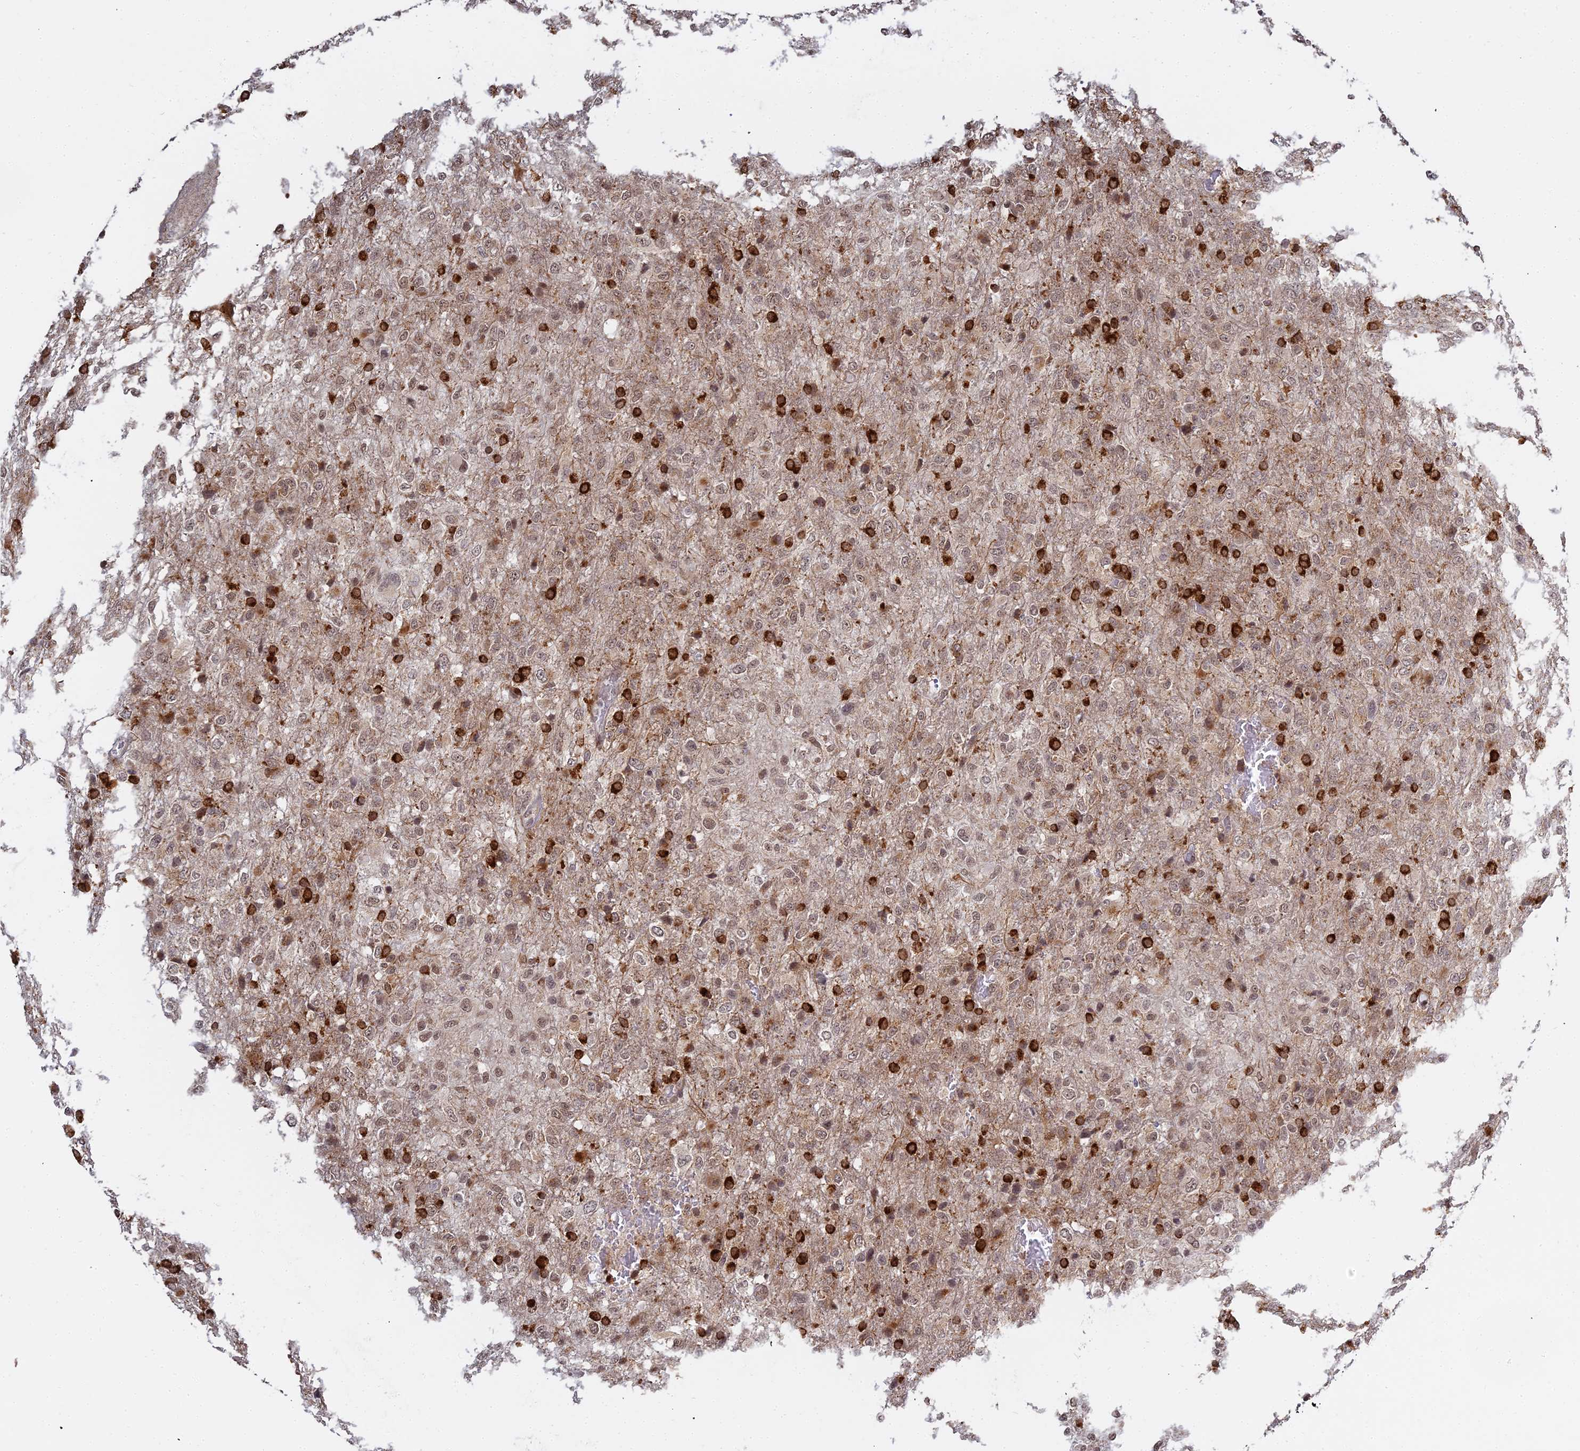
{"staining": {"intensity": "strong", "quantity": "25%-75%", "location": "cytoplasmic/membranous"}, "tissue": "glioma", "cell_type": "Tumor cells", "image_type": "cancer", "snomed": [{"axis": "morphology", "description": "Glioma, malignant, High grade"}, {"axis": "topography", "description": "Brain"}], "caption": "DAB (3,3'-diaminobenzidine) immunohistochemical staining of human glioma shows strong cytoplasmic/membranous protein expression in approximately 25%-75% of tumor cells.", "gene": "ABCA2", "patient": {"sex": "female", "age": 74}}